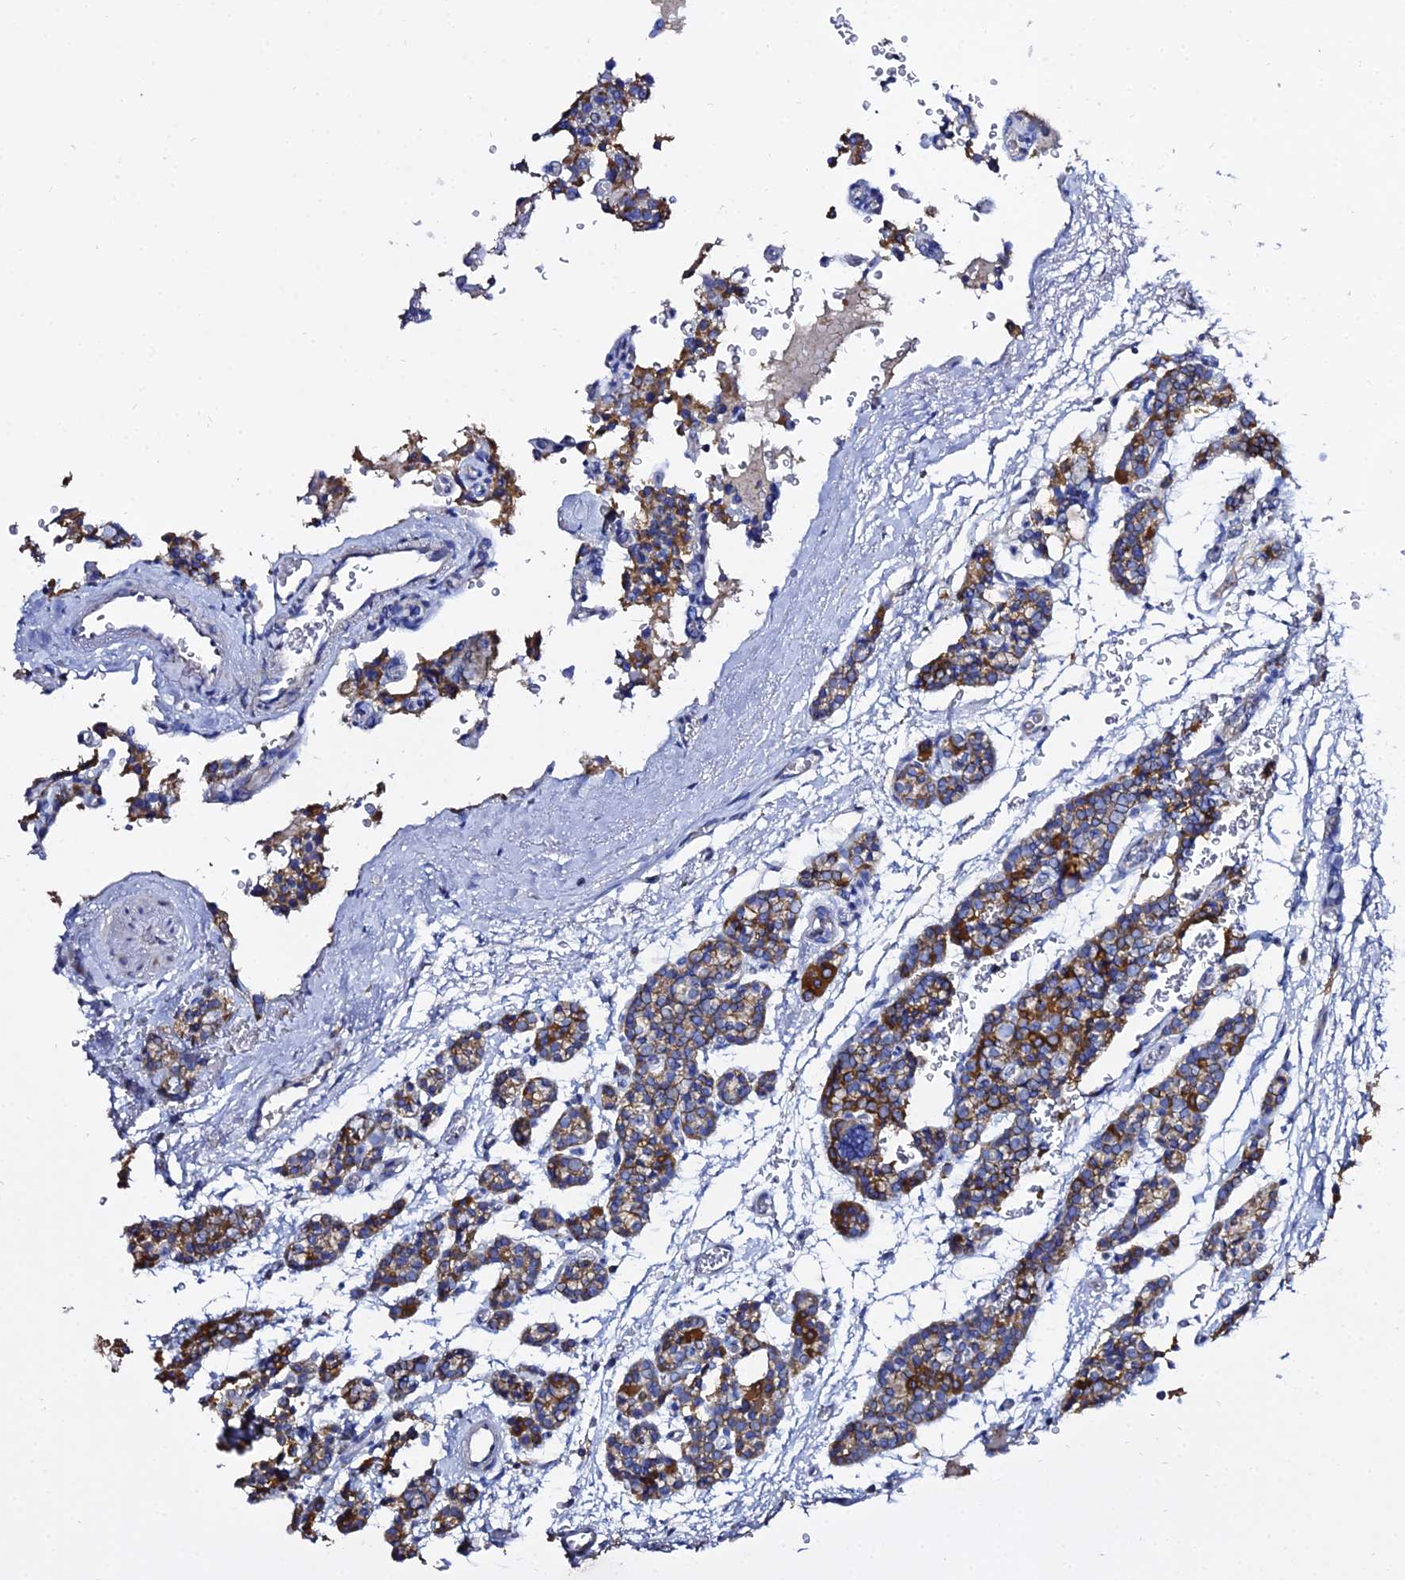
{"staining": {"intensity": "moderate", "quantity": ">75%", "location": "cytoplasmic/membranous"}, "tissue": "parathyroid gland", "cell_type": "Glandular cells", "image_type": "normal", "snomed": [{"axis": "morphology", "description": "Normal tissue, NOS"}, {"axis": "topography", "description": "Parathyroid gland"}], "caption": "IHC staining of normal parathyroid gland, which demonstrates medium levels of moderate cytoplasmic/membranous expression in approximately >75% of glandular cells indicating moderate cytoplasmic/membranous protein positivity. The staining was performed using DAB (brown) for protein detection and nuclei were counterstained in hematoxylin (blue).", "gene": "TYW5", "patient": {"sex": "female", "age": 64}}